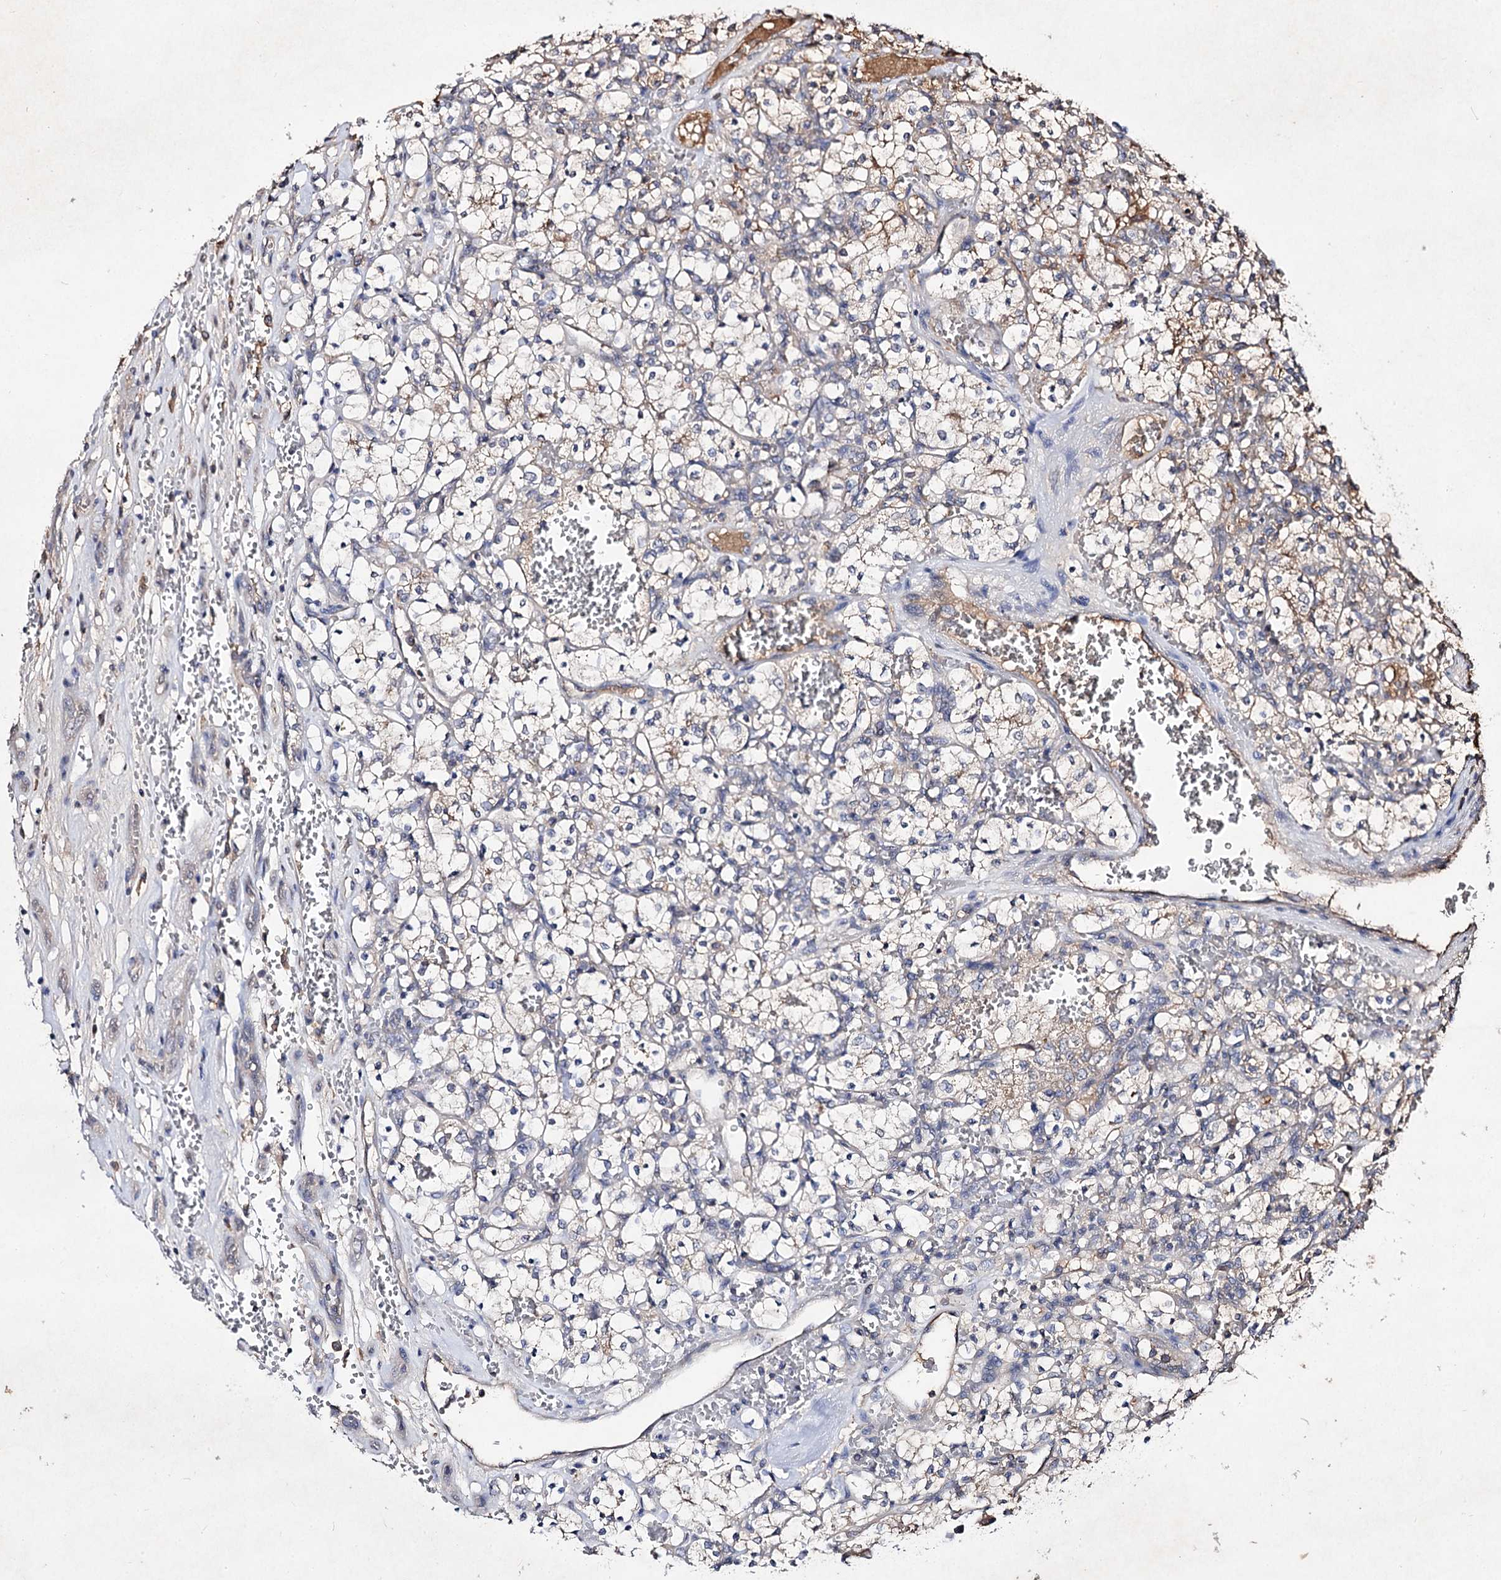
{"staining": {"intensity": "negative", "quantity": "none", "location": "none"}, "tissue": "renal cancer", "cell_type": "Tumor cells", "image_type": "cancer", "snomed": [{"axis": "morphology", "description": "Adenocarcinoma, NOS"}, {"axis": "topography", "description": "Kidney"}], "caption": "This histopathology image is of renal cancer stained with immunohistochemistry (IHC) to label a protein in brown with the nuclei are counter-stained blue. There is no expression in tumor cells.", "gene": "ARFIP2", "patient": {"sex": "female", "age": 69}}